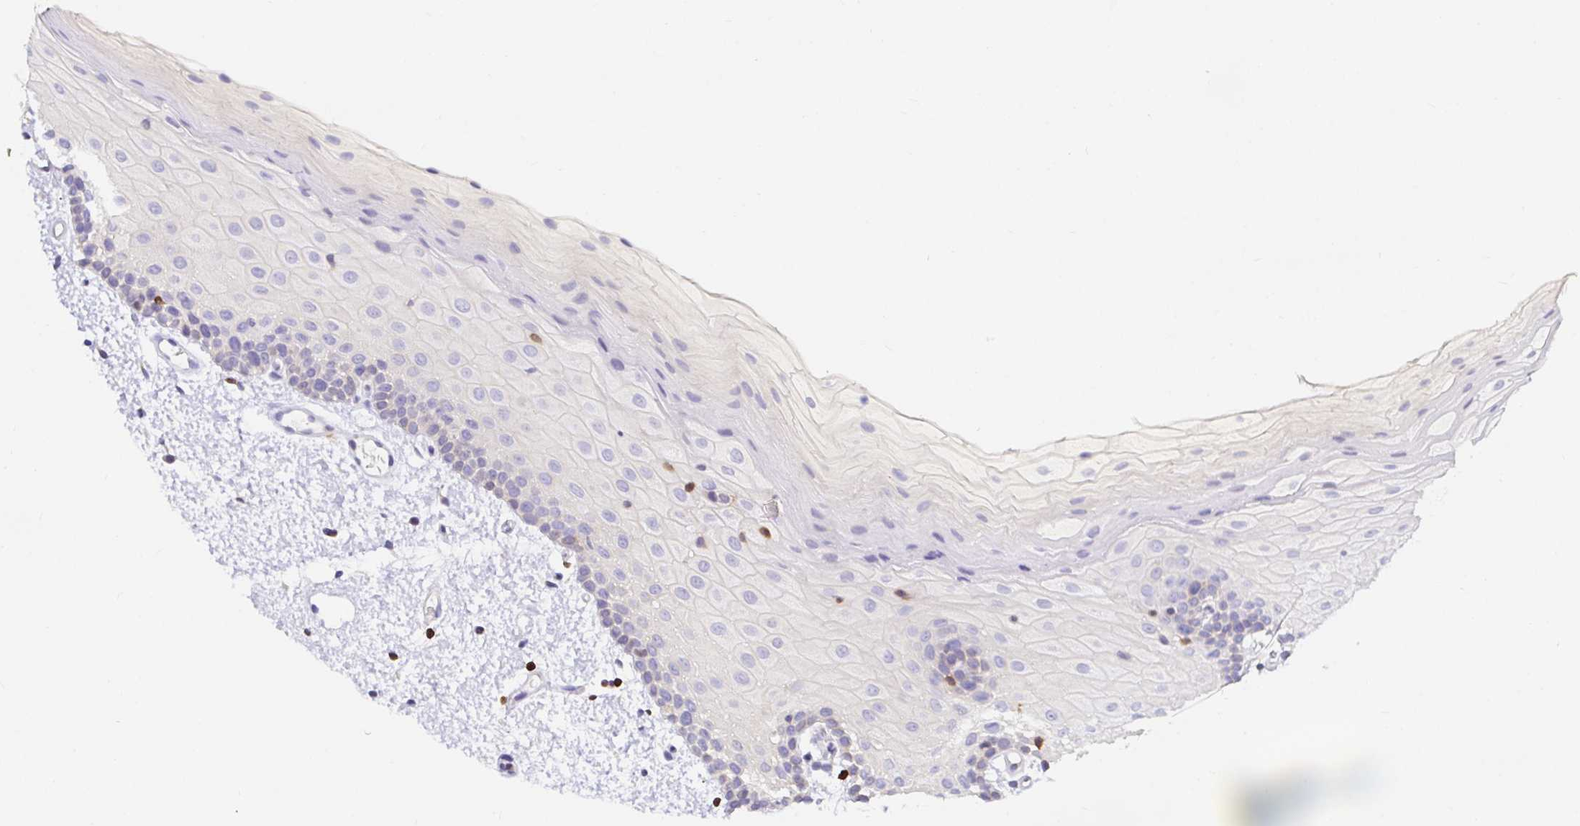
{"staining": {"intensity": "negative", "quantity": "none", "location": "none"}, "tissue": "oral mucosa", "cell_type": "Squamous epithelial cells", "image_type": "normal", "snomed": [{"axis": "morphology", "description": "Normal tissue, NOS"}, {"axis": "topography", "description": "Oral tissue"}], "caption": "IHC micrograph of benign oral mucosa: human oral mucosa stained with DAB shows no significant protein expression in squamous epithelial cells.", "gene": "SKAP1", "patient": {"sex": "female", "age": 82}}